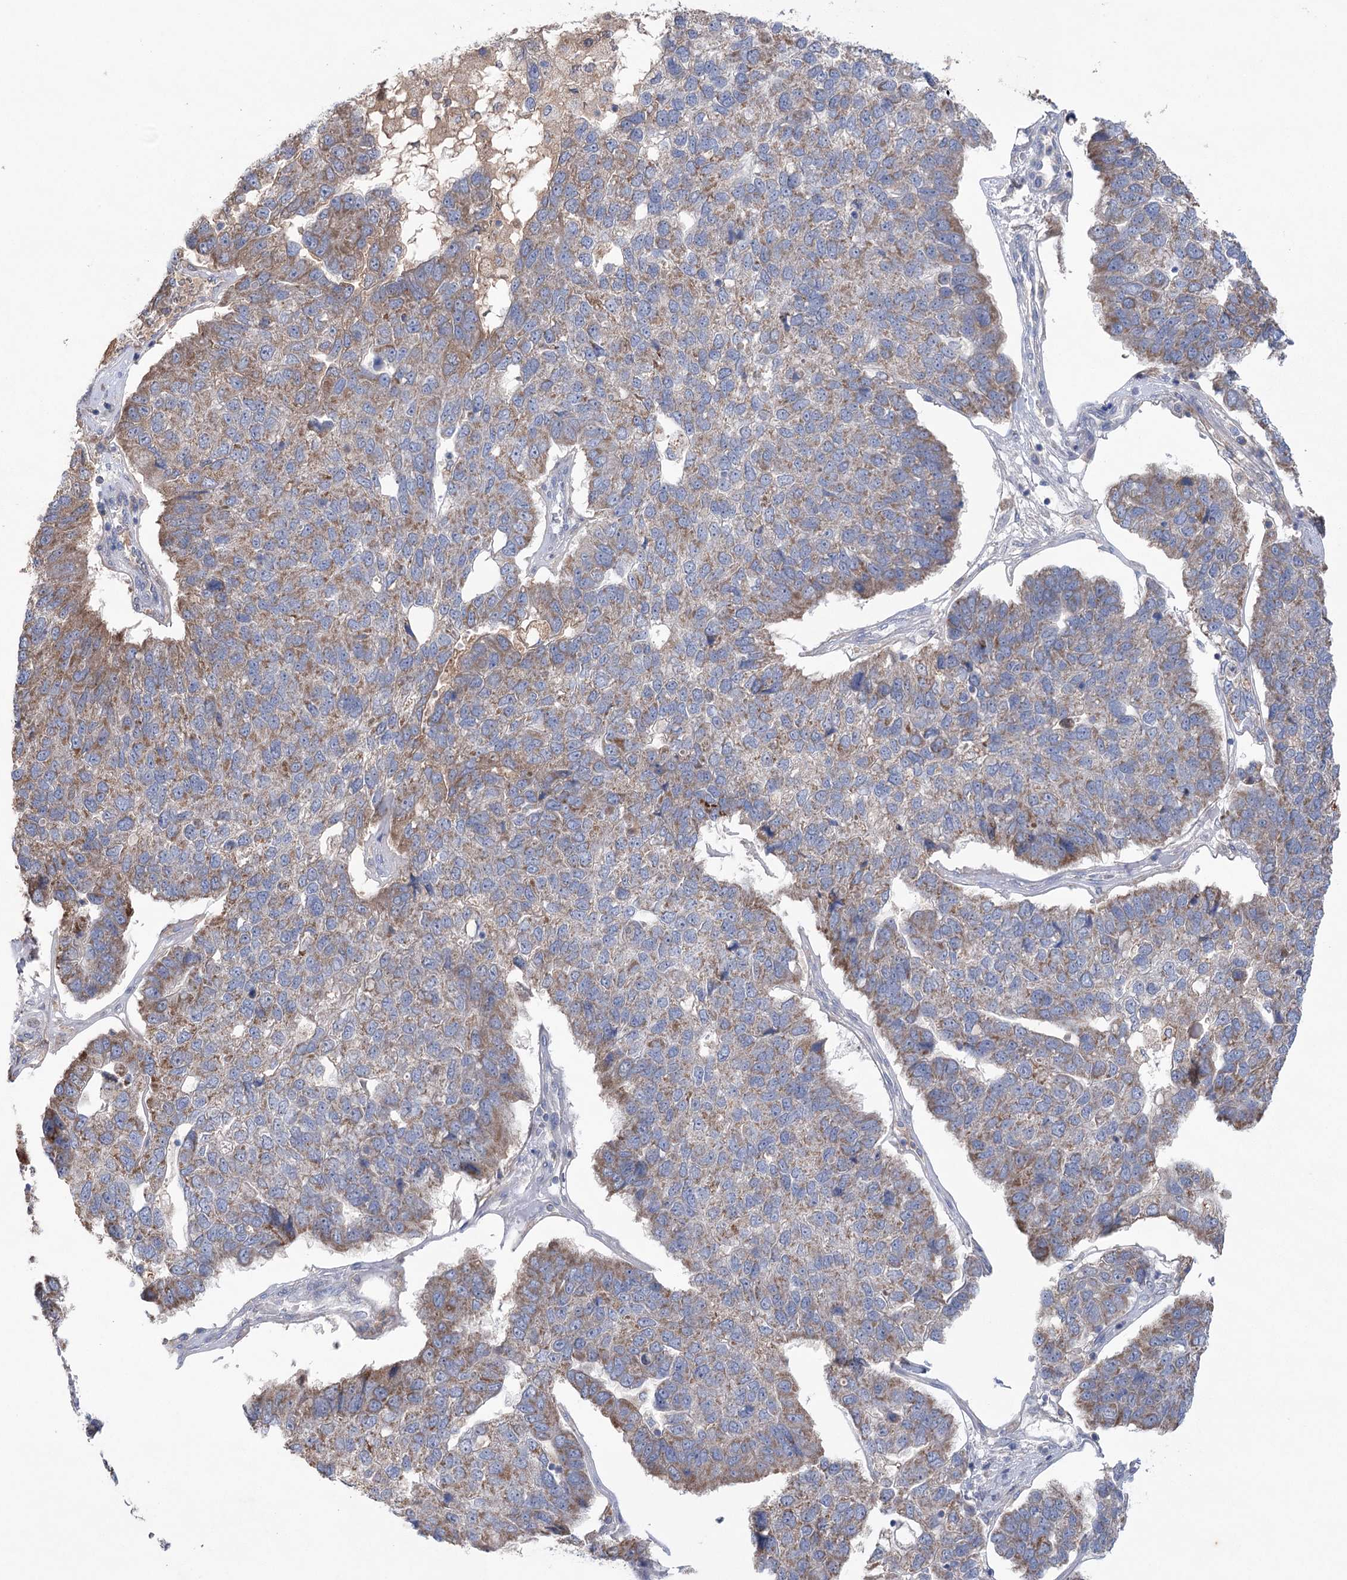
{"staining": {"intensity": "moderate", "quantity": "25%-75%", "location": "cytoplasmic/membranous"}, "tissue": "pancreatic cancer", "cell_type": "Tumor cells", "image_type": "cancer", "snomed": [{"axis": "morphology", "description": "Adenocarcinoma, NOS"}, {"axis": "topography", "description": "Pancreas"}], "caption": "Adenocarcinoma (pancreatic) tissue demonstrates moderate cytoplasmic/membranous expression in approximately 25%-75% of tumor cells, visualized by immunohistochemistry. (DAB (3,3'-diaminobenzidine) IHC, brown staining for protein, blue staining for nuclei).", "gene": "MTCH2", "patient": {"sex": "female", "age": 61}}